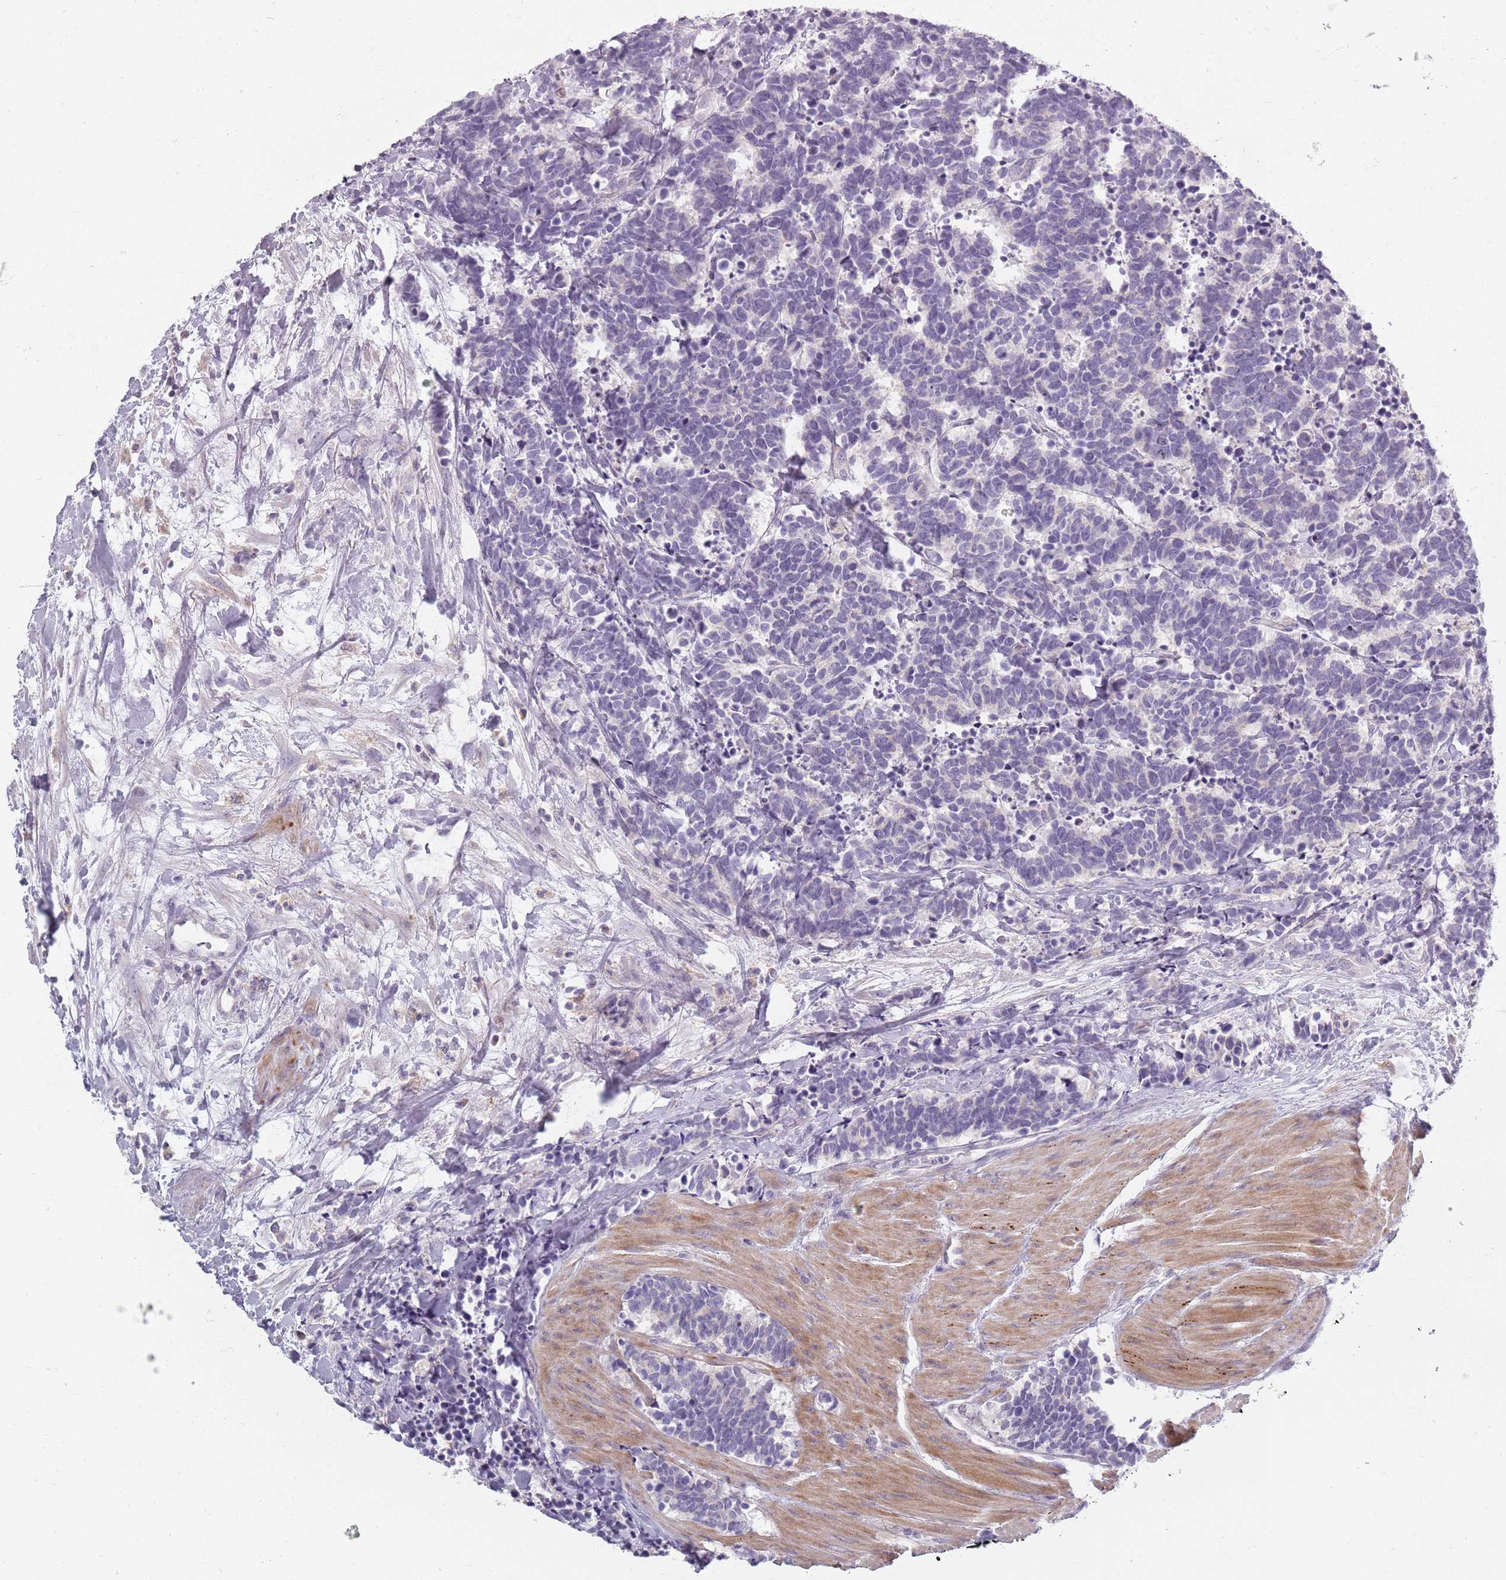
{"staining": {"intensity": "negative", "quantity": "none", "location": "none"}, "tissue": "carcinoid", "cell_type": "Tumor cells", "image_type": "cancer", "snomed": [{"axis": "morphology", "description": "Carcinoma, NOS"}, {"axis": "morphology", "description": "Carcinoid, malignant, NOS"}, {"axis": "topography", "description": "Prostate"}], "caption": "An immunohistochemistry (IHC) image of malignant carcinoid is shown. There is no staining in tumor cells of malignant carcinoid.", "gene": "SYNGR3", "patient": {"sex": "male", "age": 57}}